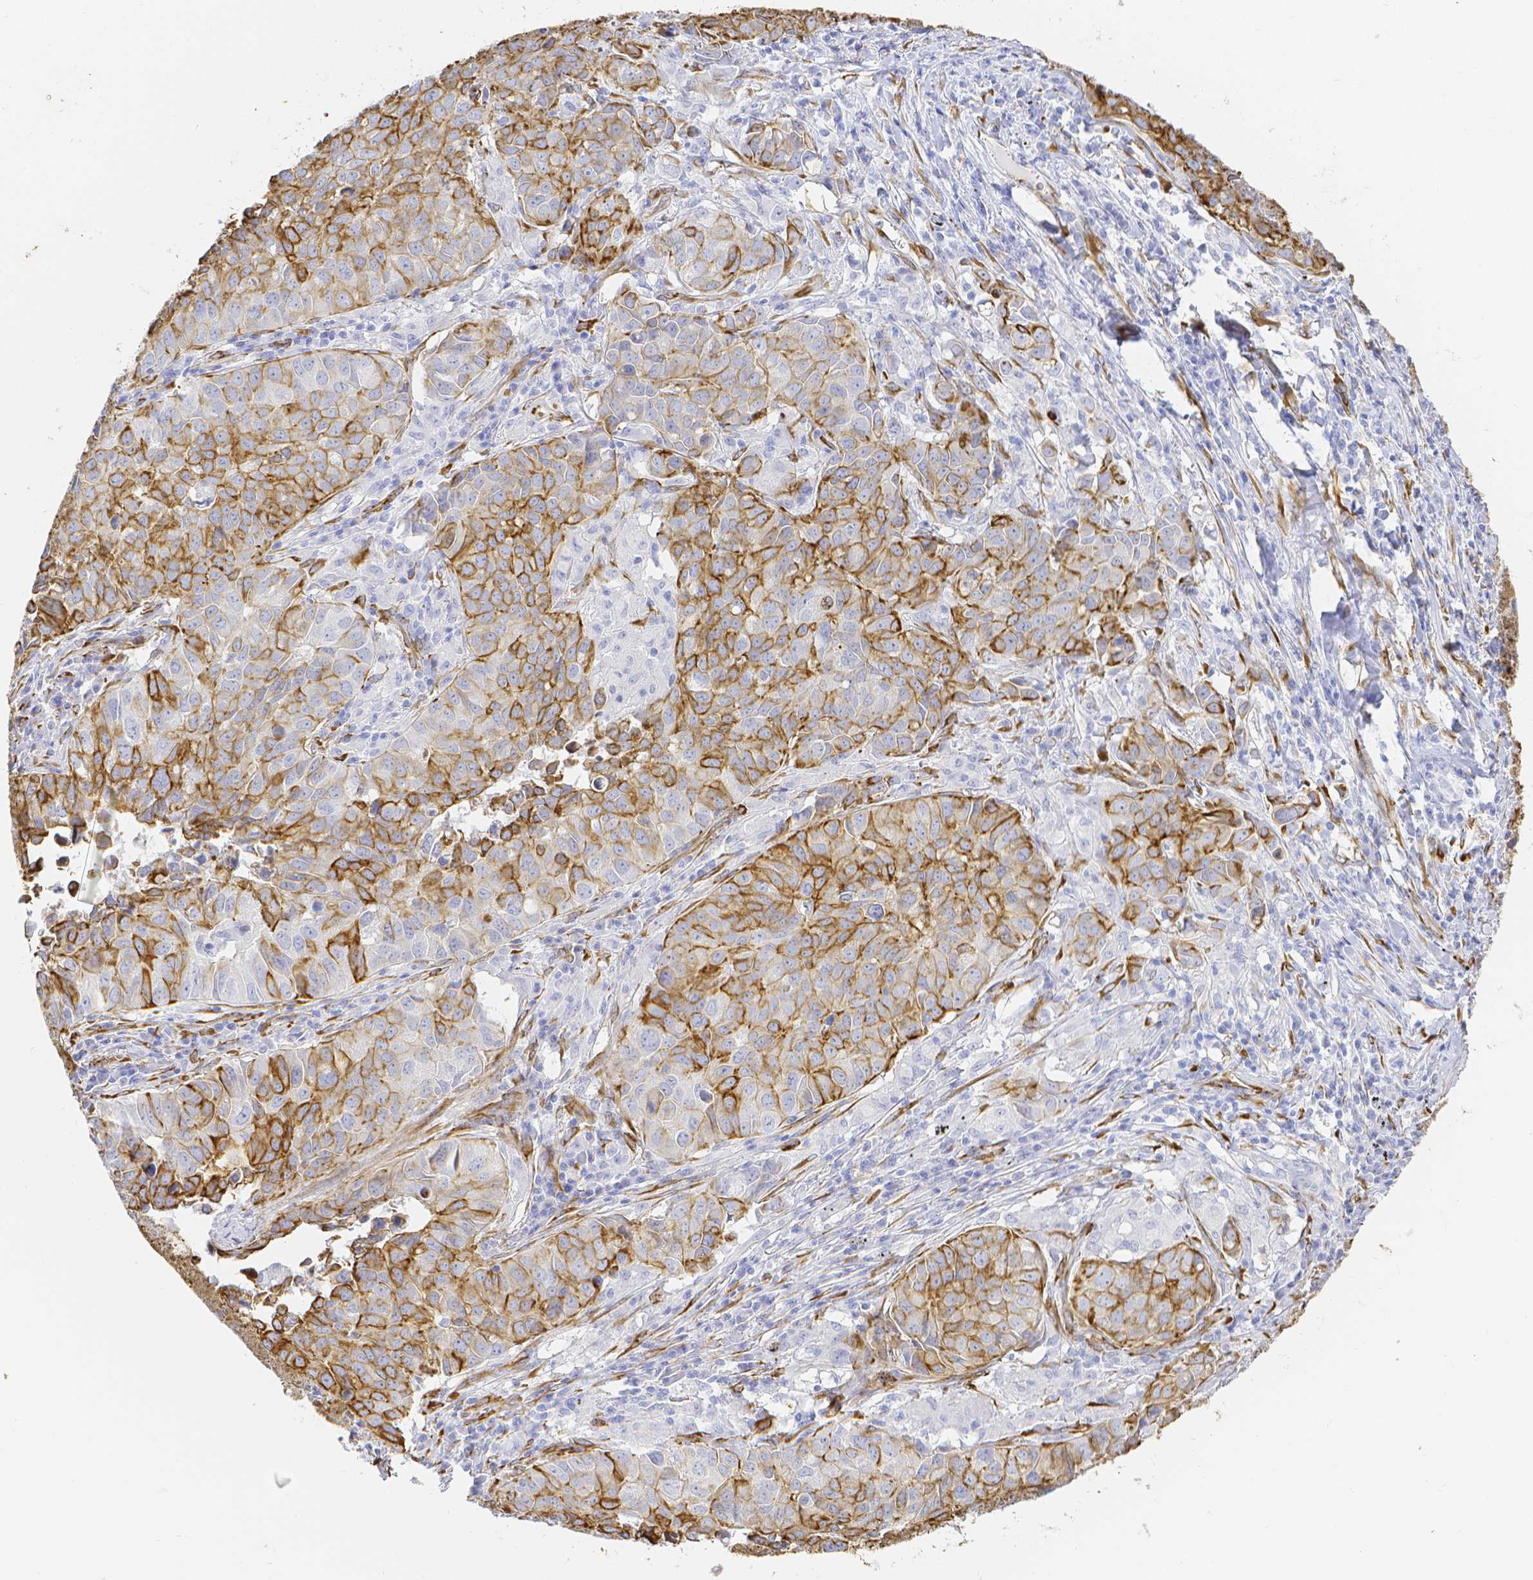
{"staining": {"intensity": "moderate", "quantity": "25%-75%", "location": "cytoplasmic/membranous"}, "tissue": "lung cancer", "cell_type": "Tumor cells", "image_type": "cancer", "snomed": [{"axis": "morphology", "description": "Adenocarcinoma, NOS"}, {"axis": "topography", "description": "Lung"}], "caption": "Lung cancer was stained to show a protein in brown. There is medium levels of moderate cytoplasmic/membranous staining in approximately 25%-75% of tumor cells. The staining is performed using DAB (3,3'-diaminobenzidine) brown chromogen to label protein expression. The nuclei are counter-stained blue using hematoxylin.", "gene": "SMURF1", "patient": {"sex": "female", "age": 50}}